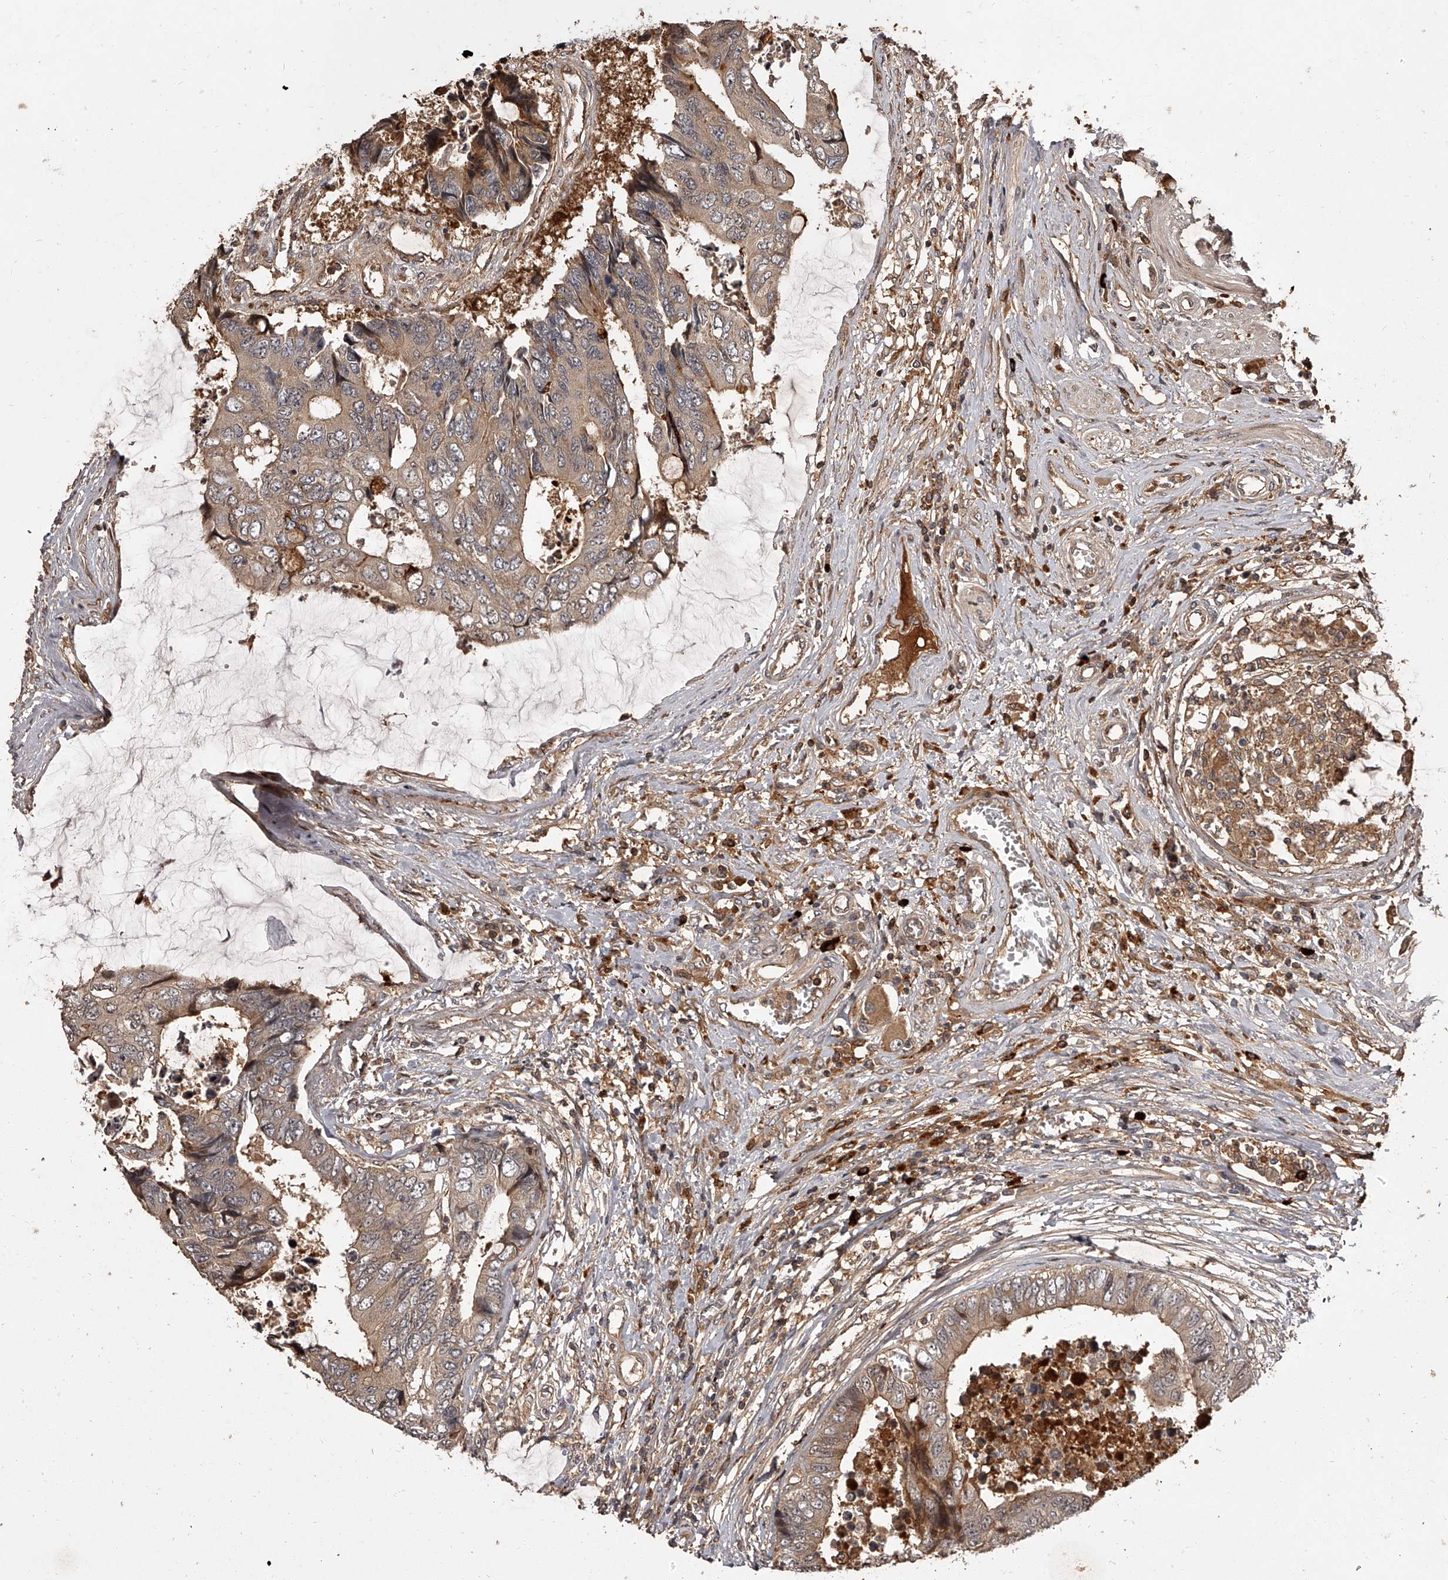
{"staining": {"intensity": "moderate", "quantity": "25%-75%", "location": "cytoplasmic/membranous"}, "tissue": "colorectal cancer", "cell_type": "Tumor cells", "image_type": "cancer", "snomed": [{"axis": "morphology", "description": "Adenocarcinoma, NOS"}, {"axis": "topography", "description": "Rectum"}], "caption": "Brown immunohistochemical staining in human colorectal cancer shows moderate cytoplasmic/membranous staining in approximately 25%-75% of tumor cells. (DAB IHC with brightfield microscopy, high magnification).", "gene": "CRYZL1", "patient": {"sex": "male", "age": 84}}